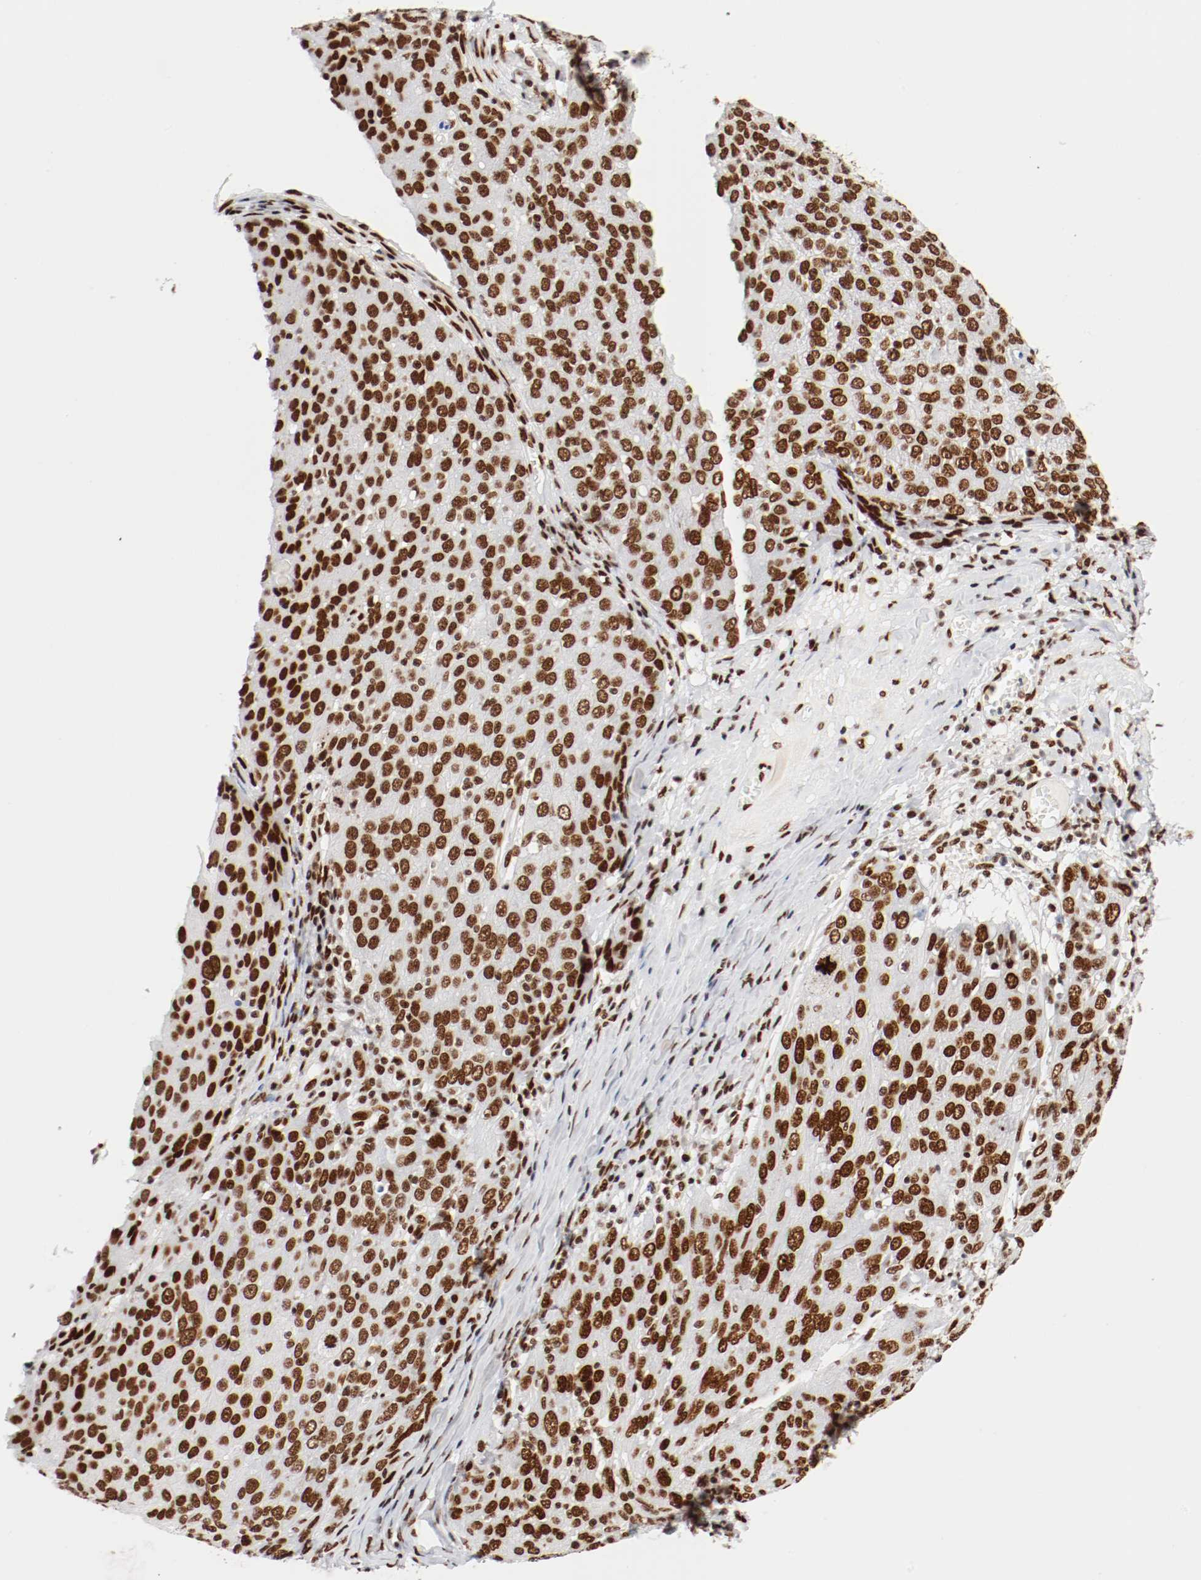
{"staining": {"intensity": "strong", "quantity": ">75%", "location": "nuclear"}, "tissue": "ovarian cancer", "cell_type": "Tumor cells", "image_type": "cancer", "snomed": [{"axis": "morphology", "description": "Carcinoma, endometroid"}, {"axis": "topography", "description": "Ovary"}], "caption": "This photomicrograph shows IHC staining of ovarian endometroid carcinoma, with high strong nuclear positivity in about >75% of tumor cells.", "gene": "CTBP1", "patient": {"sex": "female", "age": 50}}